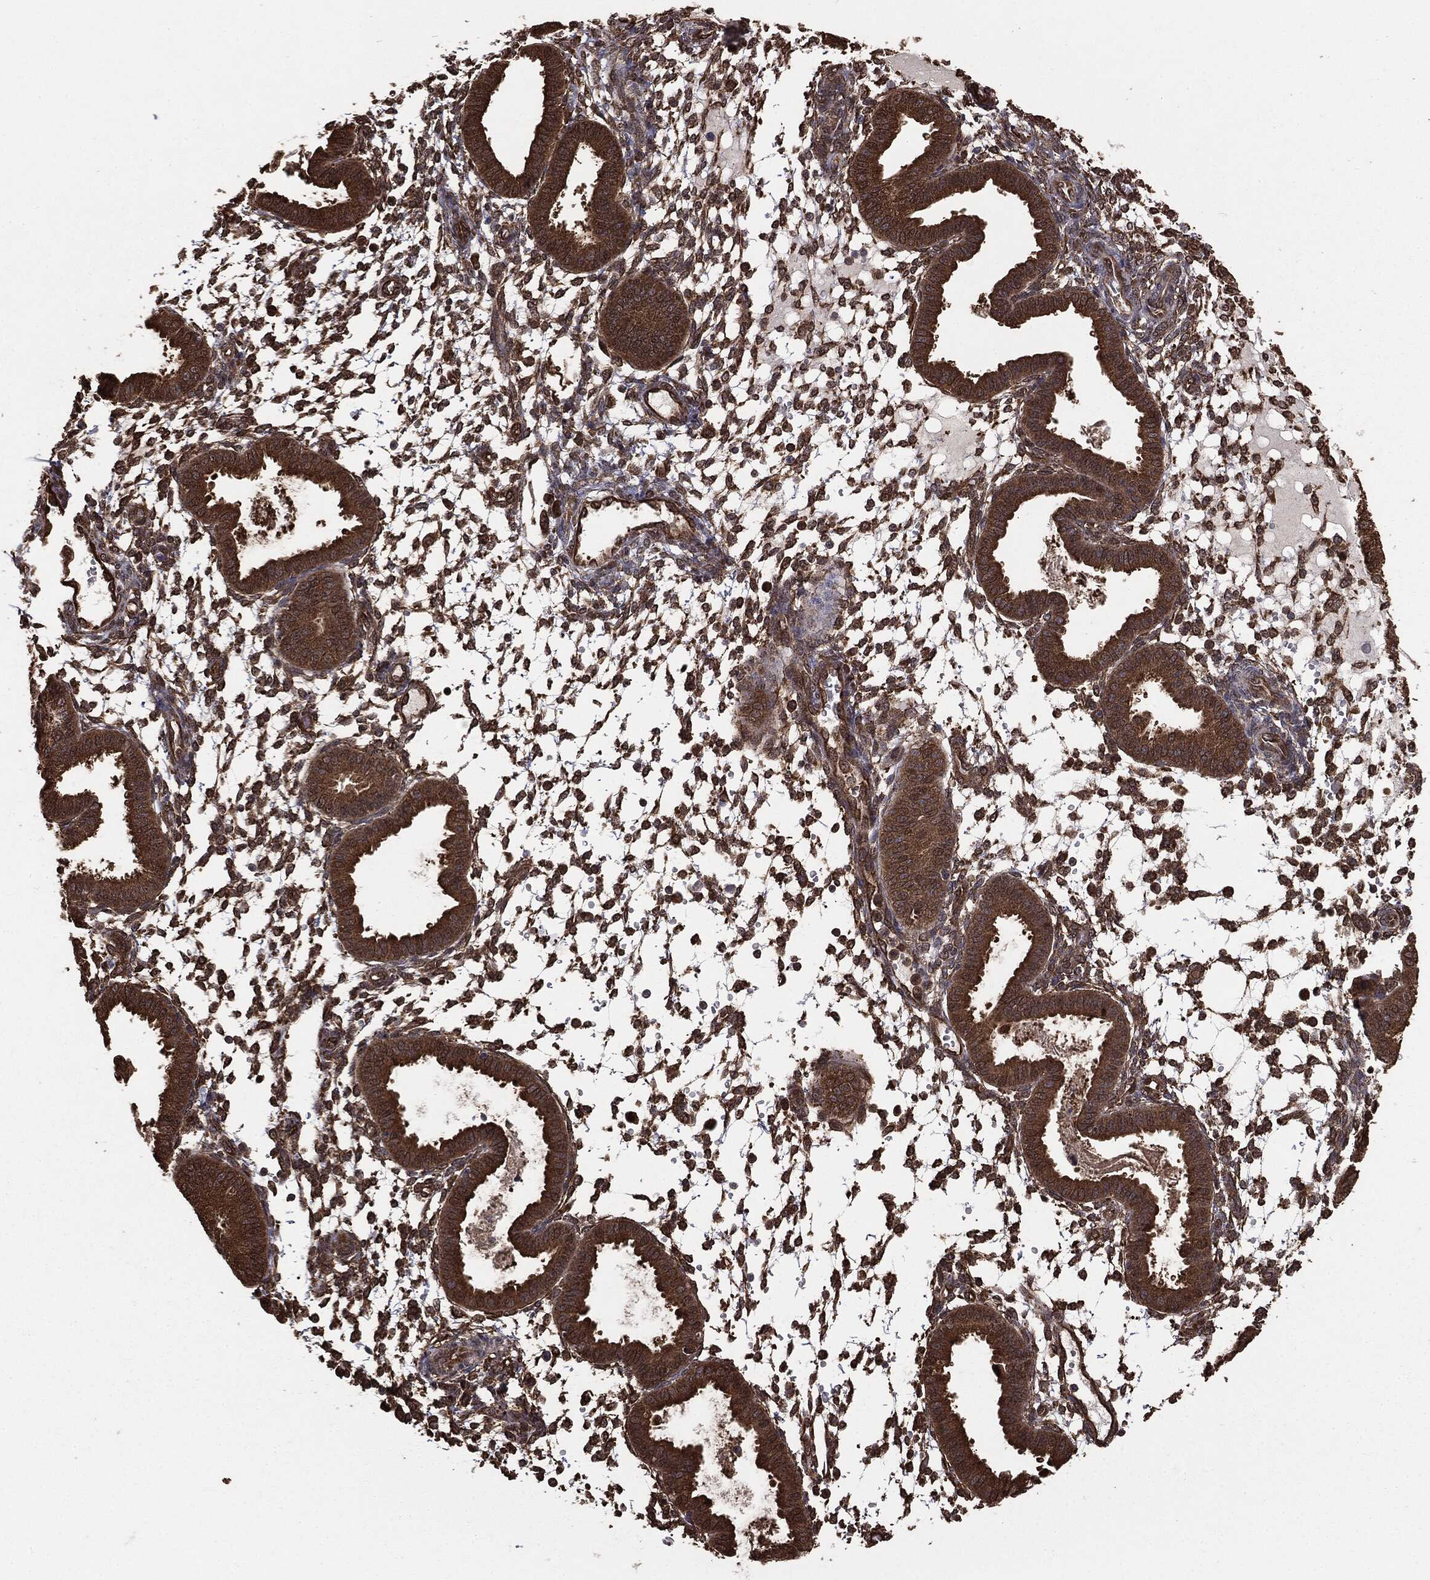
{"staining": {"intensity": "strong", "quantity": ">75%", "location": "cytoplasmic/membranous"}, "tissue": "endometrium", "cell_type": "Cells in endometrial stroma", "image_type": "normal", "snomed": [{"axis": "morphology", "description": "Normal tissue, NOS"}, {"axis": "topography", "description": "Endometrium"}], "caption": "Protein staining of benign endometrium exhibits strong cytoplasmic/membranous staining in about >75% of cells in endometrial stroma. Immunohistochemistry (ihc) stains the protein in brown and the nuclei are stained blue.", "gene": "NME1", "patient": {"sex": "female", "age": 43}}